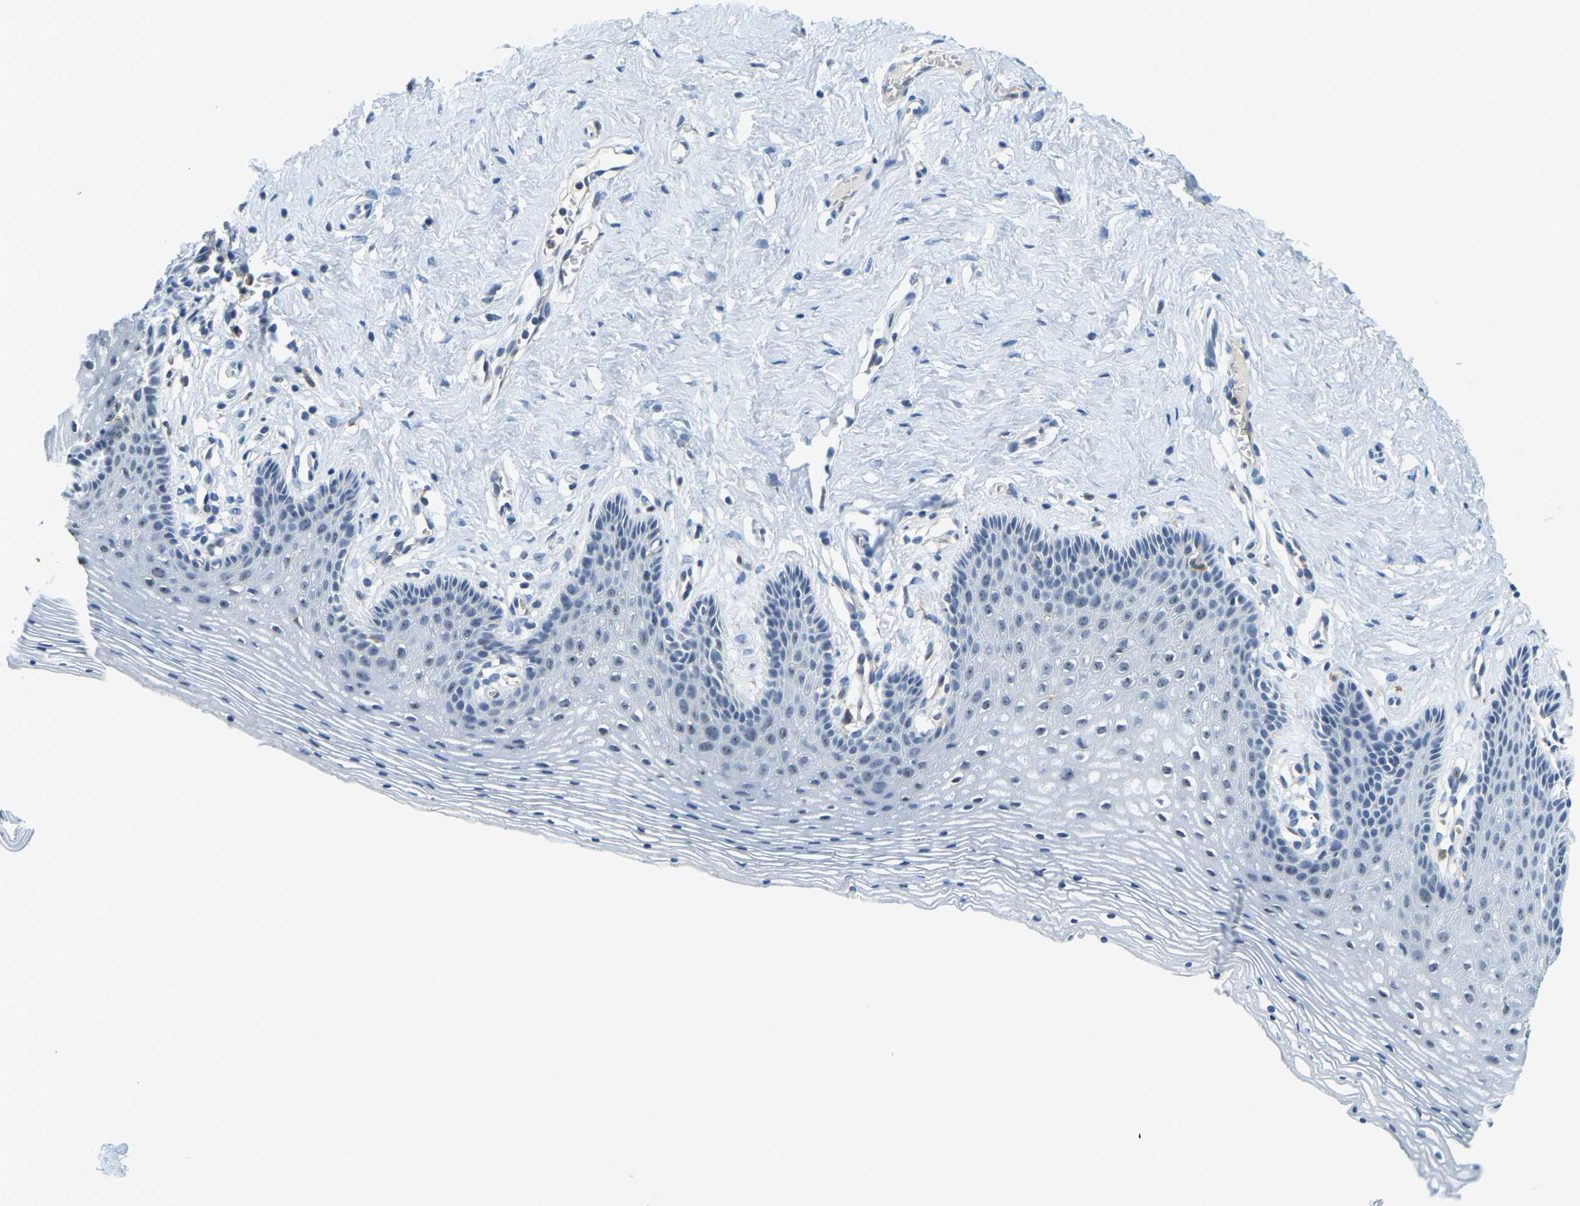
{"staining": {"intensity": "negative", "quantity": "none", "location": "none"}, "tissue": "vagina", "cell_type": "Squamous epithelial cells", "image_type": "normal", "snomed": [{"axis": "morphology", "description": "Normal tissue, NOS"}, {"axis": "topography", "description": "Vagina"}], "caption": "Micrograph shows no significant protein expression in squamous epithelial cells of normal vagina.", "gene": "RRP1", "patient": {"sex": "female", "age": 32}}